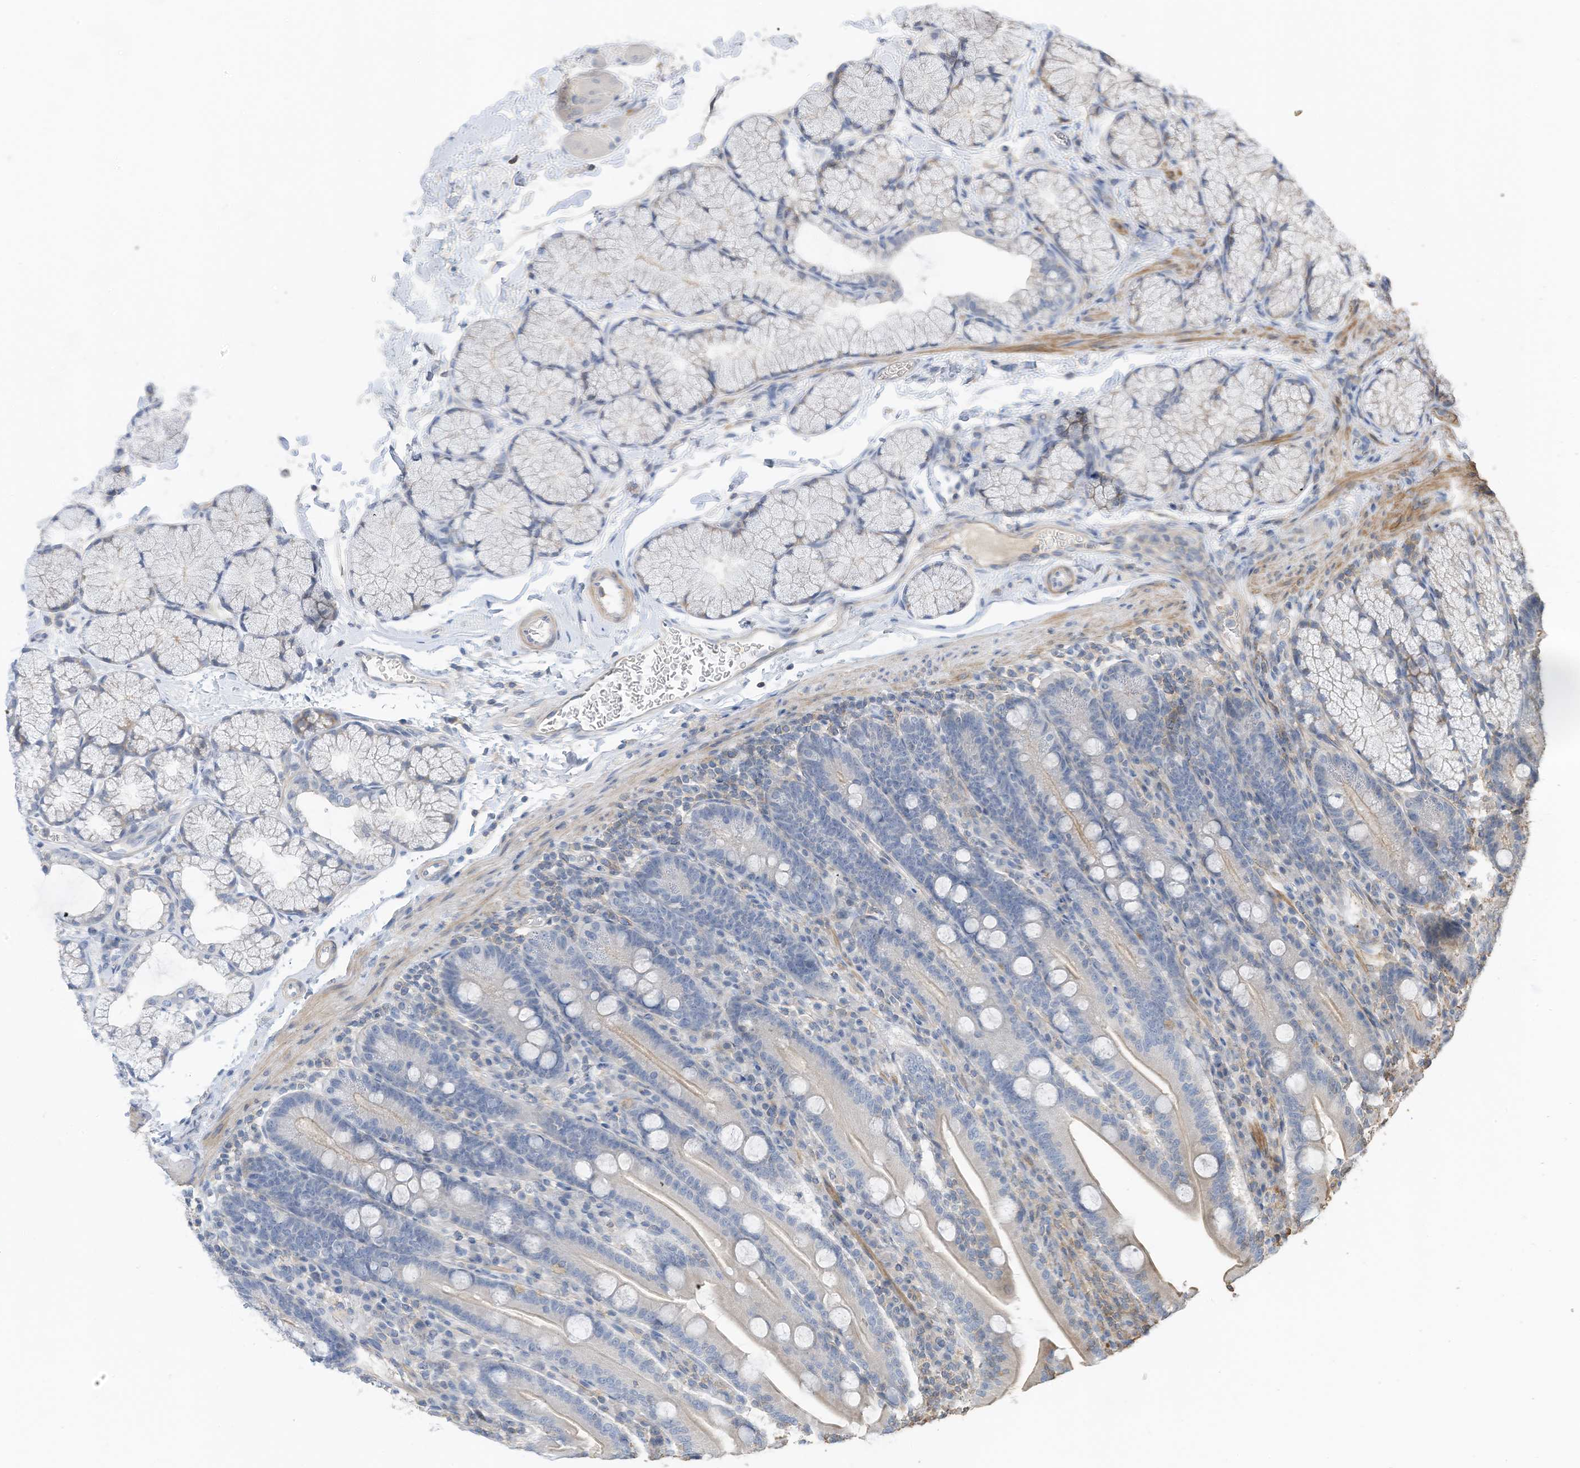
{"staining": {"intensity": "negative", "quantity": "none", "location": "none"}, "tissue": "duodenum", "cell_type": "Glandular cells", "image_type": "normal", "snomed": [{"axis": "morphology", "description": "Normal tissue, NOS"}, {"axis": "topography", "description": "Duodenum"}], "caption": "This is an immunohistochemistry photomicrograph of unremarkable duodenum. There is no staining in glandular cells.", "gene": "SLFN14", "patient": {"sex": "male", "age": 35}}